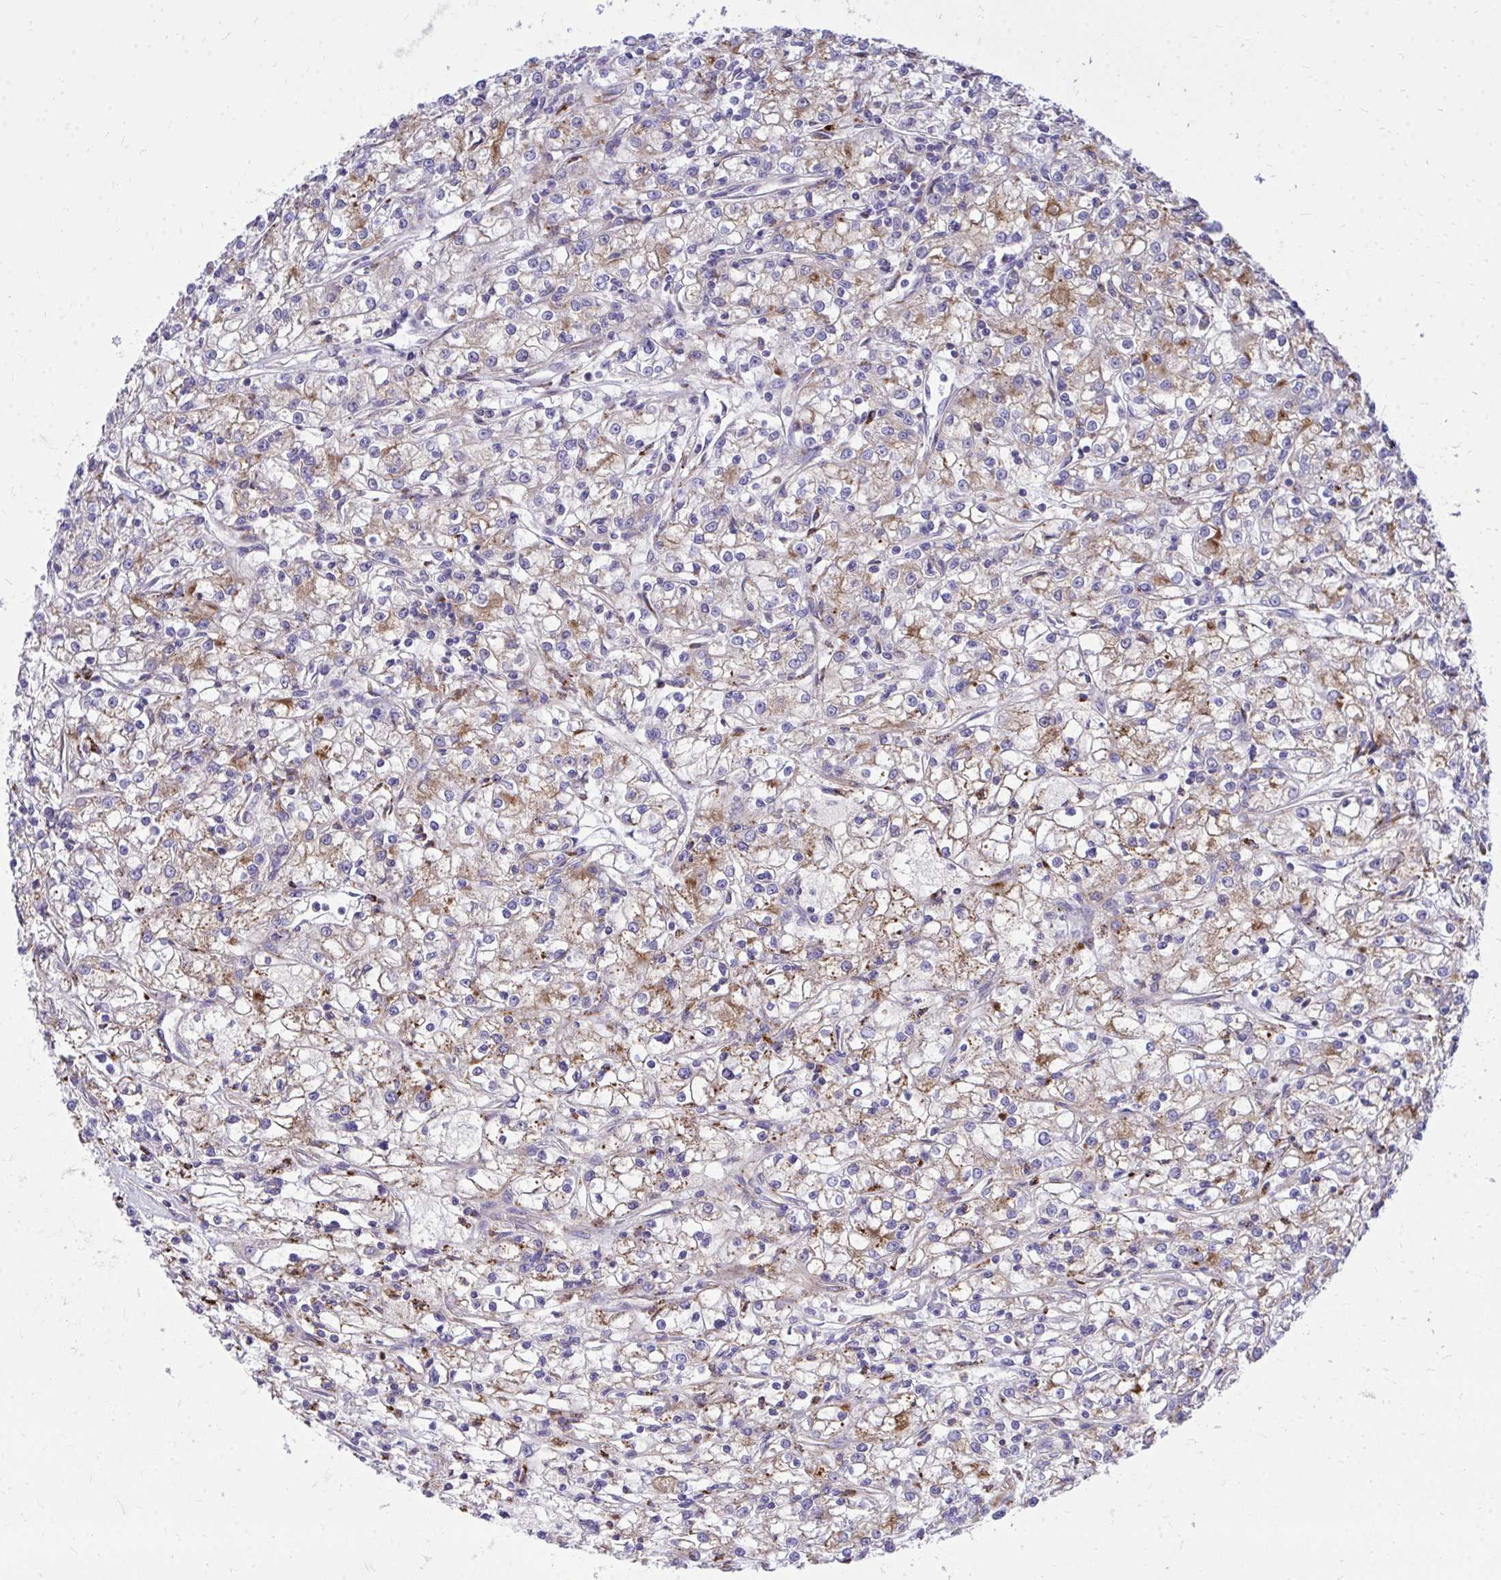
{"staining": {"intensity": "moderate", "quantity": "25%-75%", "location": "cytoplasmic/membranous"}, "tissue": "renal cancer", "cell_type": "Tumor cells", "image_type": "cancer", "snomed": [{"axis": "morphology", "description": "Adenocarcinoma, NOS"}, {"axis": "topography", "description": "Kidney"}], "caption": "A medium amount of moderate cytoplasmic/membranous positivity is identified in approximately 25%-75% of tumor cells in adenocarcinoma (renal) tissue. Nuclei are stained in blue.", "gene": "TP53I11", "patient": {"sex": "female", "age": 59}}